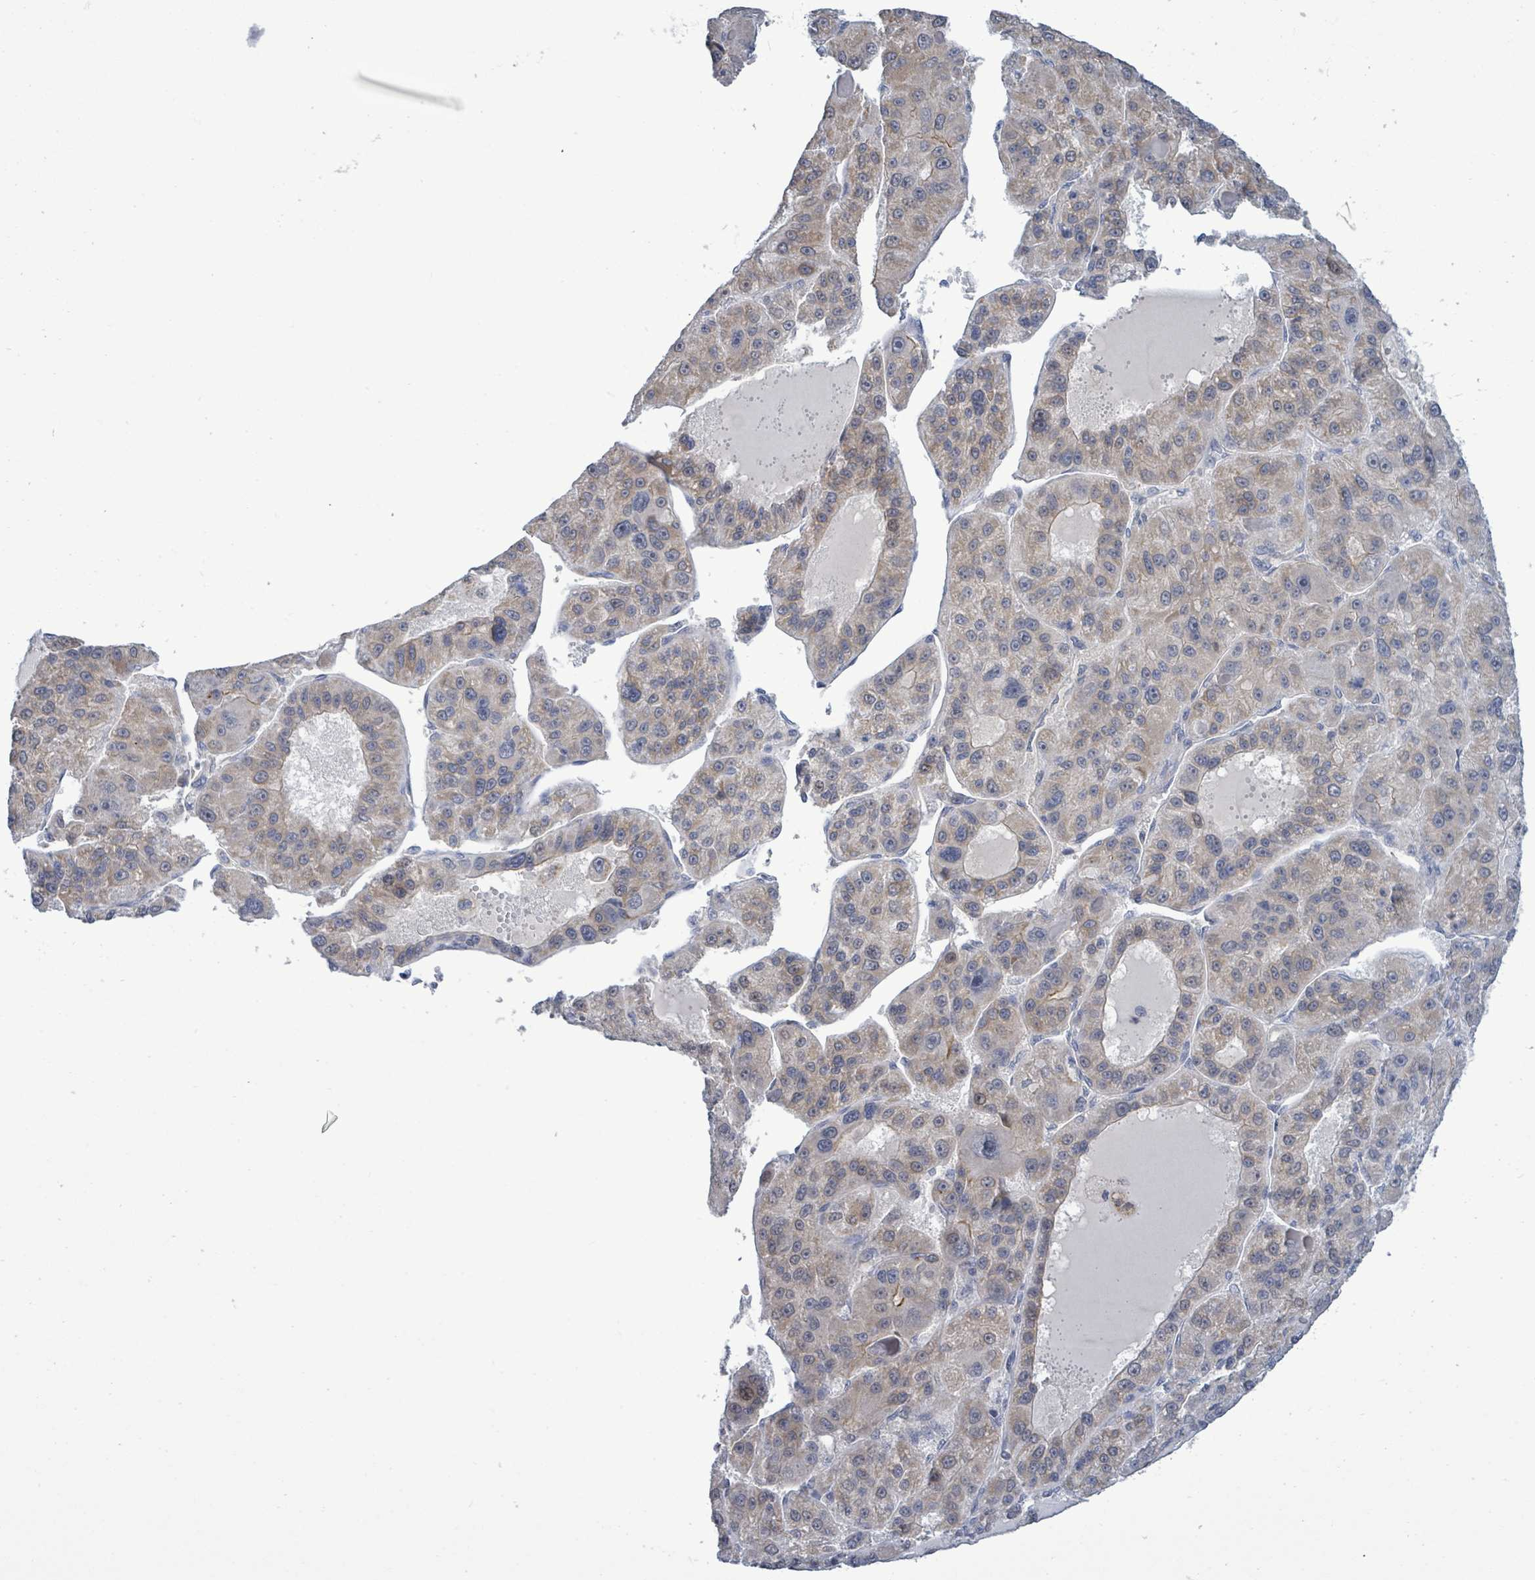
{"staining": {"intensity": "weak", "quantity": "25%-75%", "location": "cytoplasmic/membranous"}, "tissue": "liver cancer", "cell_type": "Tumor cells", "image_type": "cancer", "snomed": [{"axis": "morphology", "description": "Carcinoma, Hepatocellular, NOS"}, {"axis": "topography", "description": "Liver"}], "caption": "Liver cancer stained for a protein (brown) displays weak cytoplasmic/membranous positive expression in about 25%-75% of tumor cells.", "gene": "COQ10B", "patient": {"sex": "male", "age": 76}}